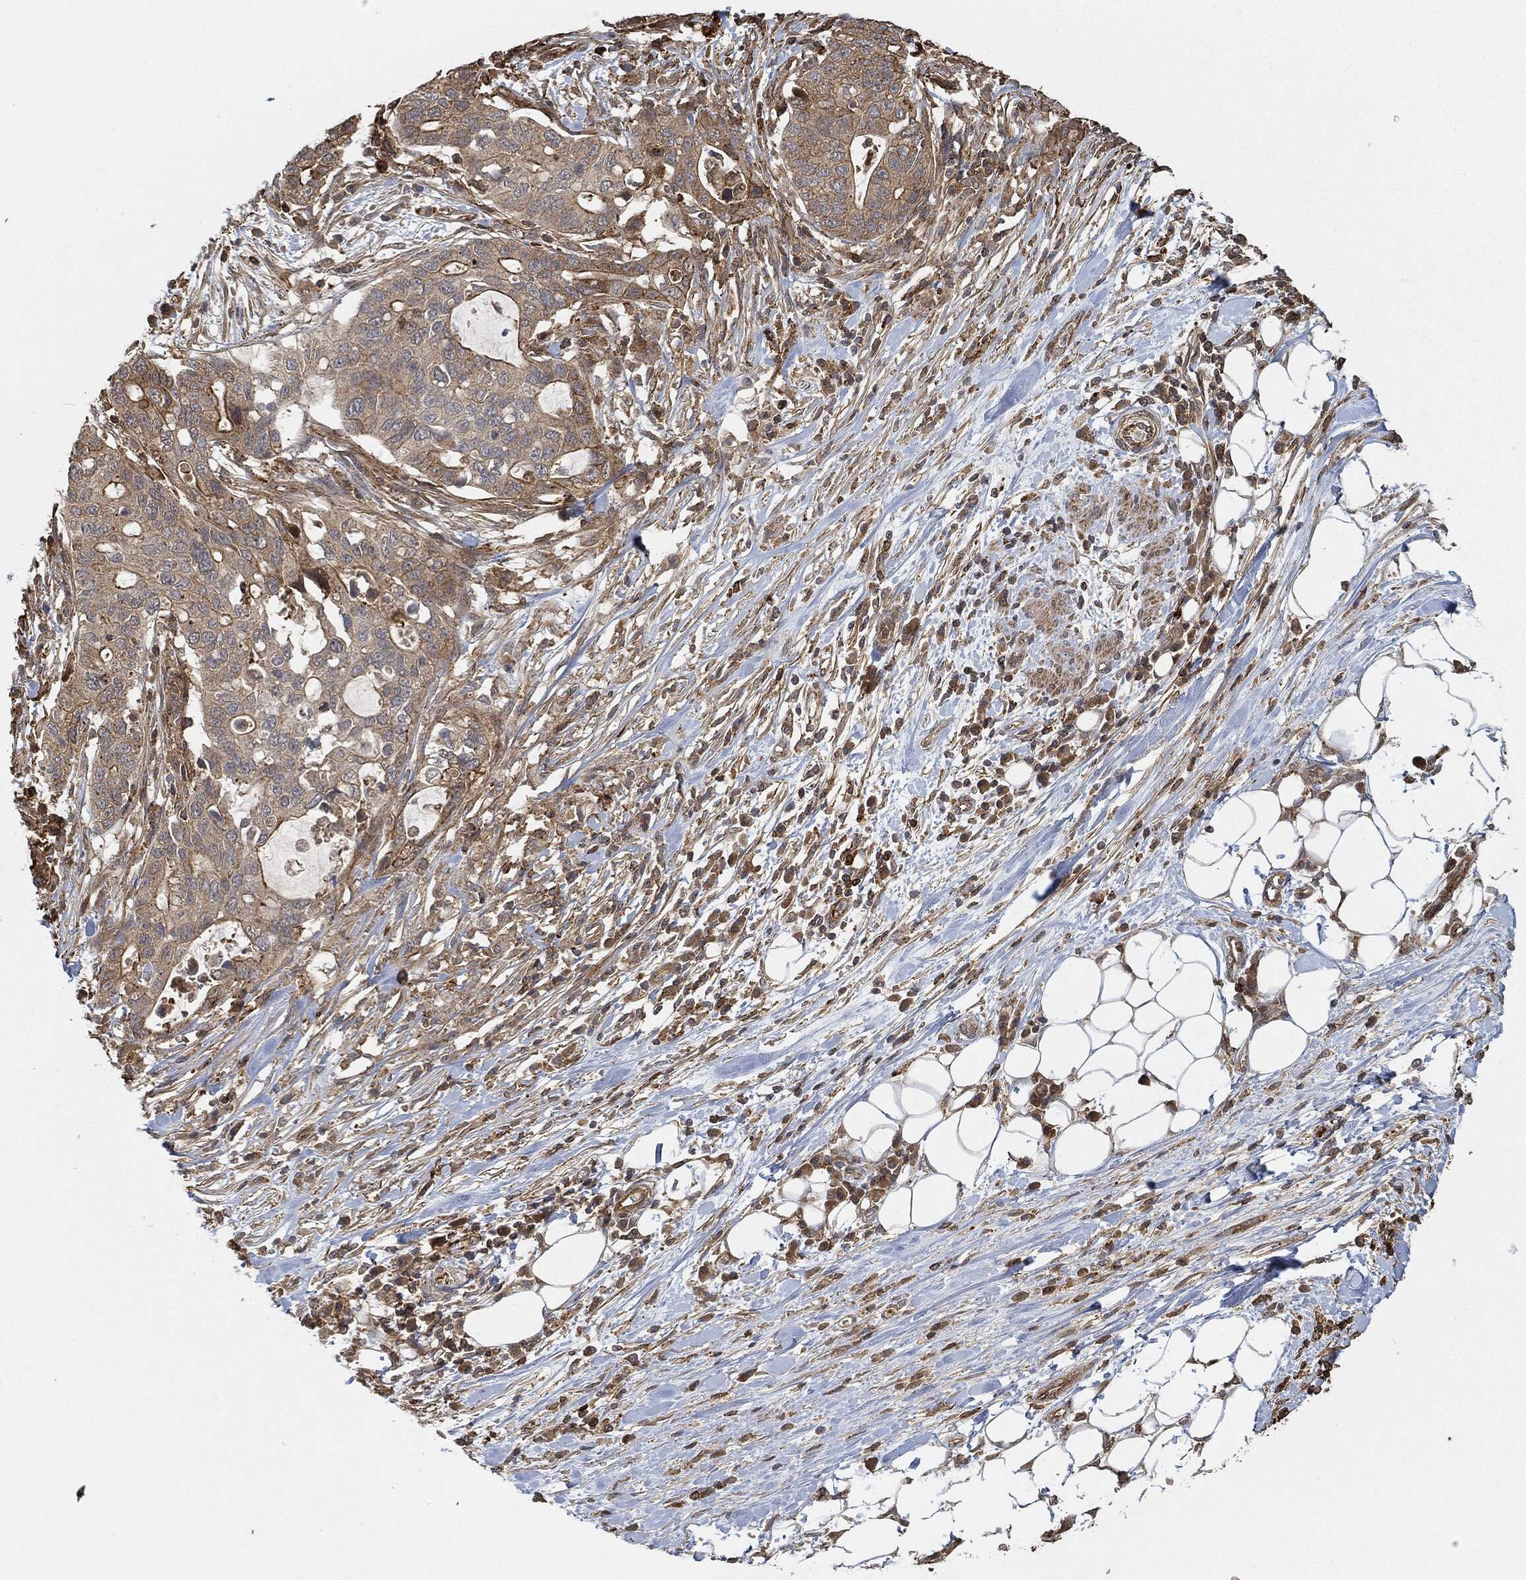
{"staining": {"intensity": "strong", "quantity": "25%-75%", "location": "cytoplasmic/membranous"}, "tissue": "stomach cancer", "cell_type": "Tumor cells", "image_type": "cancer", "snomed": [{"axis": "morphology", "description": "Adenocarcinoma, NOS"}, {"axis": "topography", "description": "Stomach"}], "caption": "Stomach adenocarcinoma tissue displays strong cytoplasmic/membranous expression in about 25%-75% of tumor cells, visualized by immunohistochemistry.", "gene": "TPT1", "patient": {"sex": "male", "age": 54}}